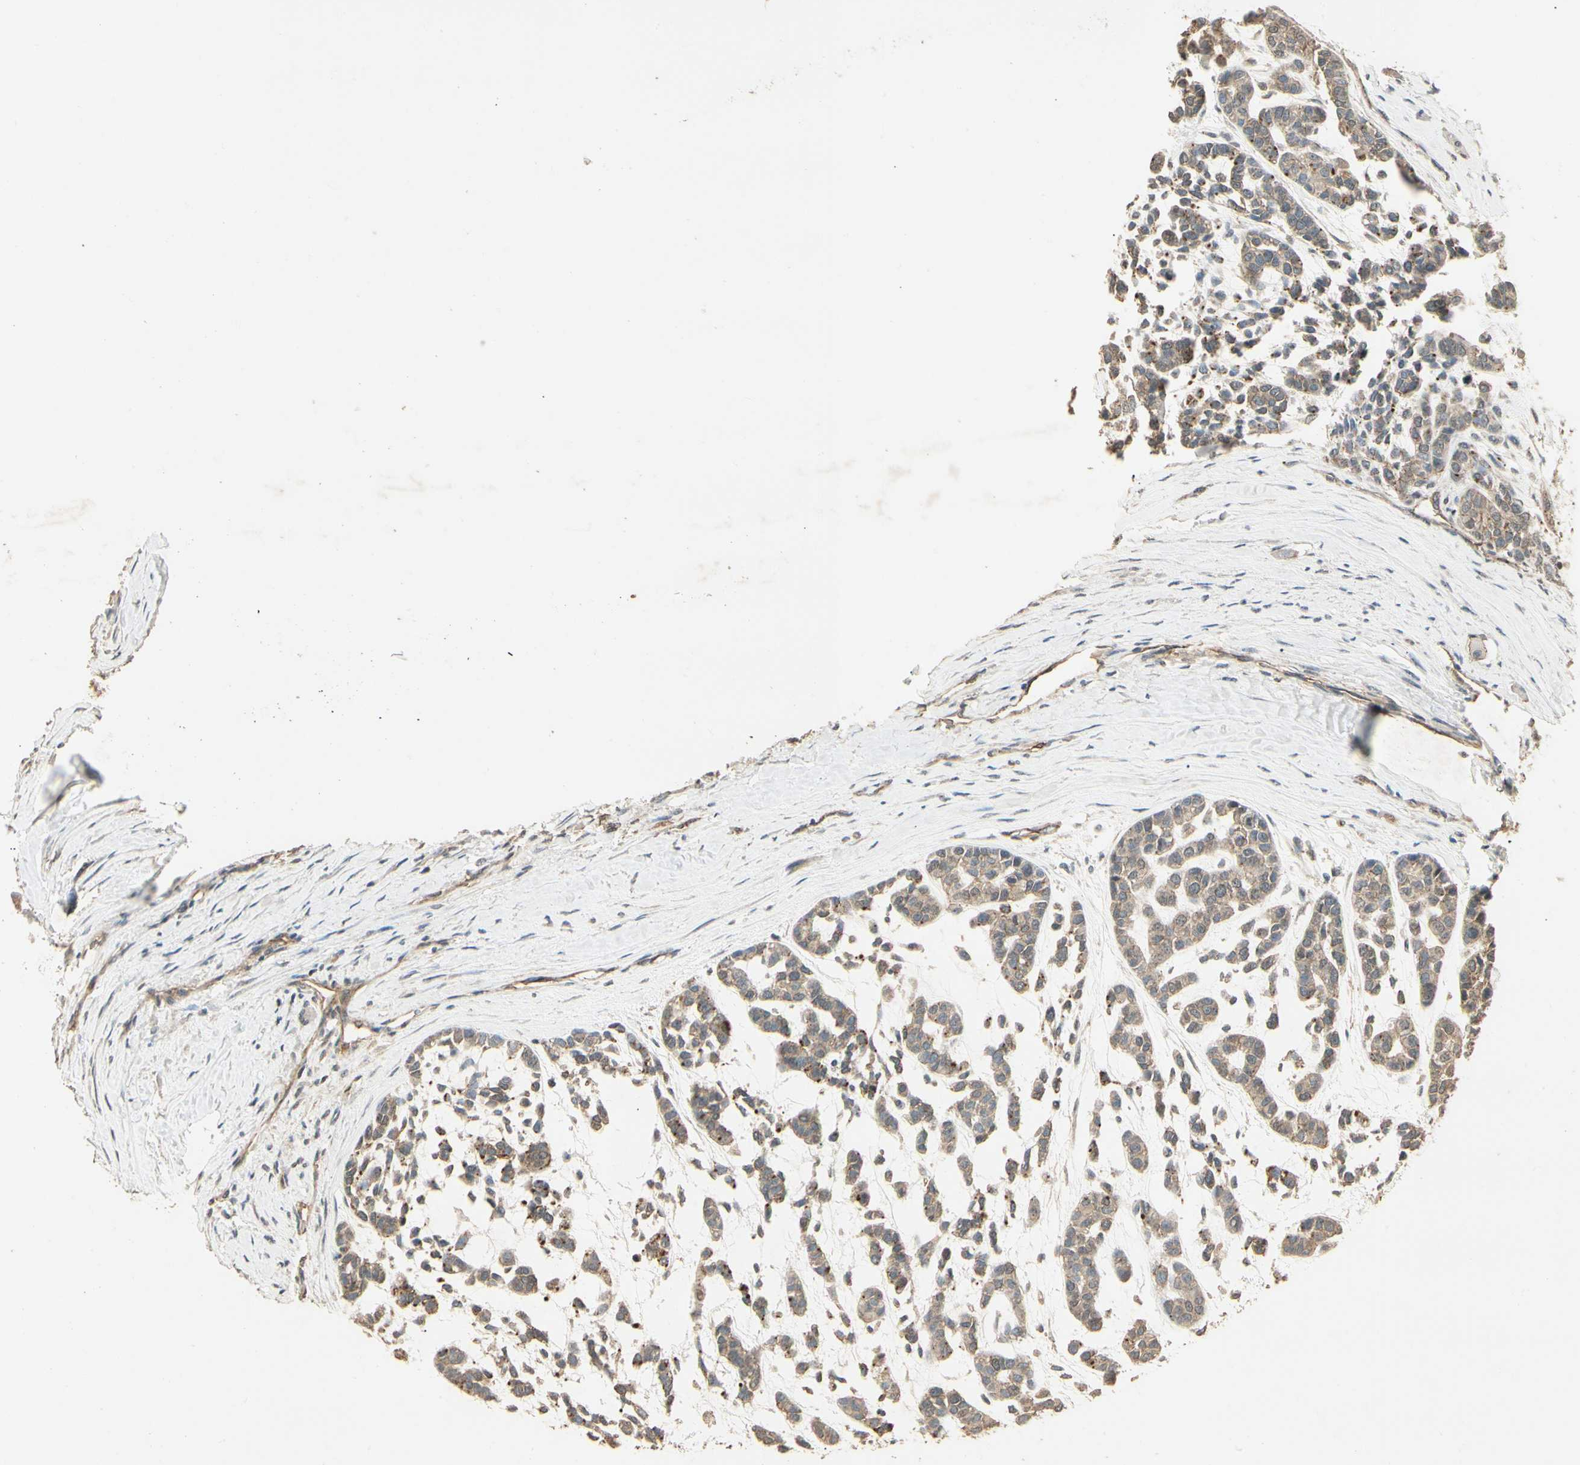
{"staining": {"intensity": "weak", "quantity": ">75%", "location": "cytoplasmic/membranous"}, "tissue": "head and neck cancer", "cell_type": "Tumor cells", "image_type": "cancer", "snomed": [{"axis": "morphology", "description": "Adenocarcinoma, NOS"}, {"axis": "morphology", "description": "Adenoma, NOS"}, {"axis": "topography", "description": "Head-Neck"}], "caption": "The histopathology image displays immunohistochemical staining of adenocarcinoma (head and neck). There is weak cytoplasmic/membranous positivity is seen in approximately >75% of tumor cells. The protein of interest is stained brown, and the nuclei are stained in blue (DAB (3,3'-diaminobenzidine) IHC with brightfield microscopy, high magnification).", "gene": "RNF180", "patient": {"sex": "female", "age": 55}}